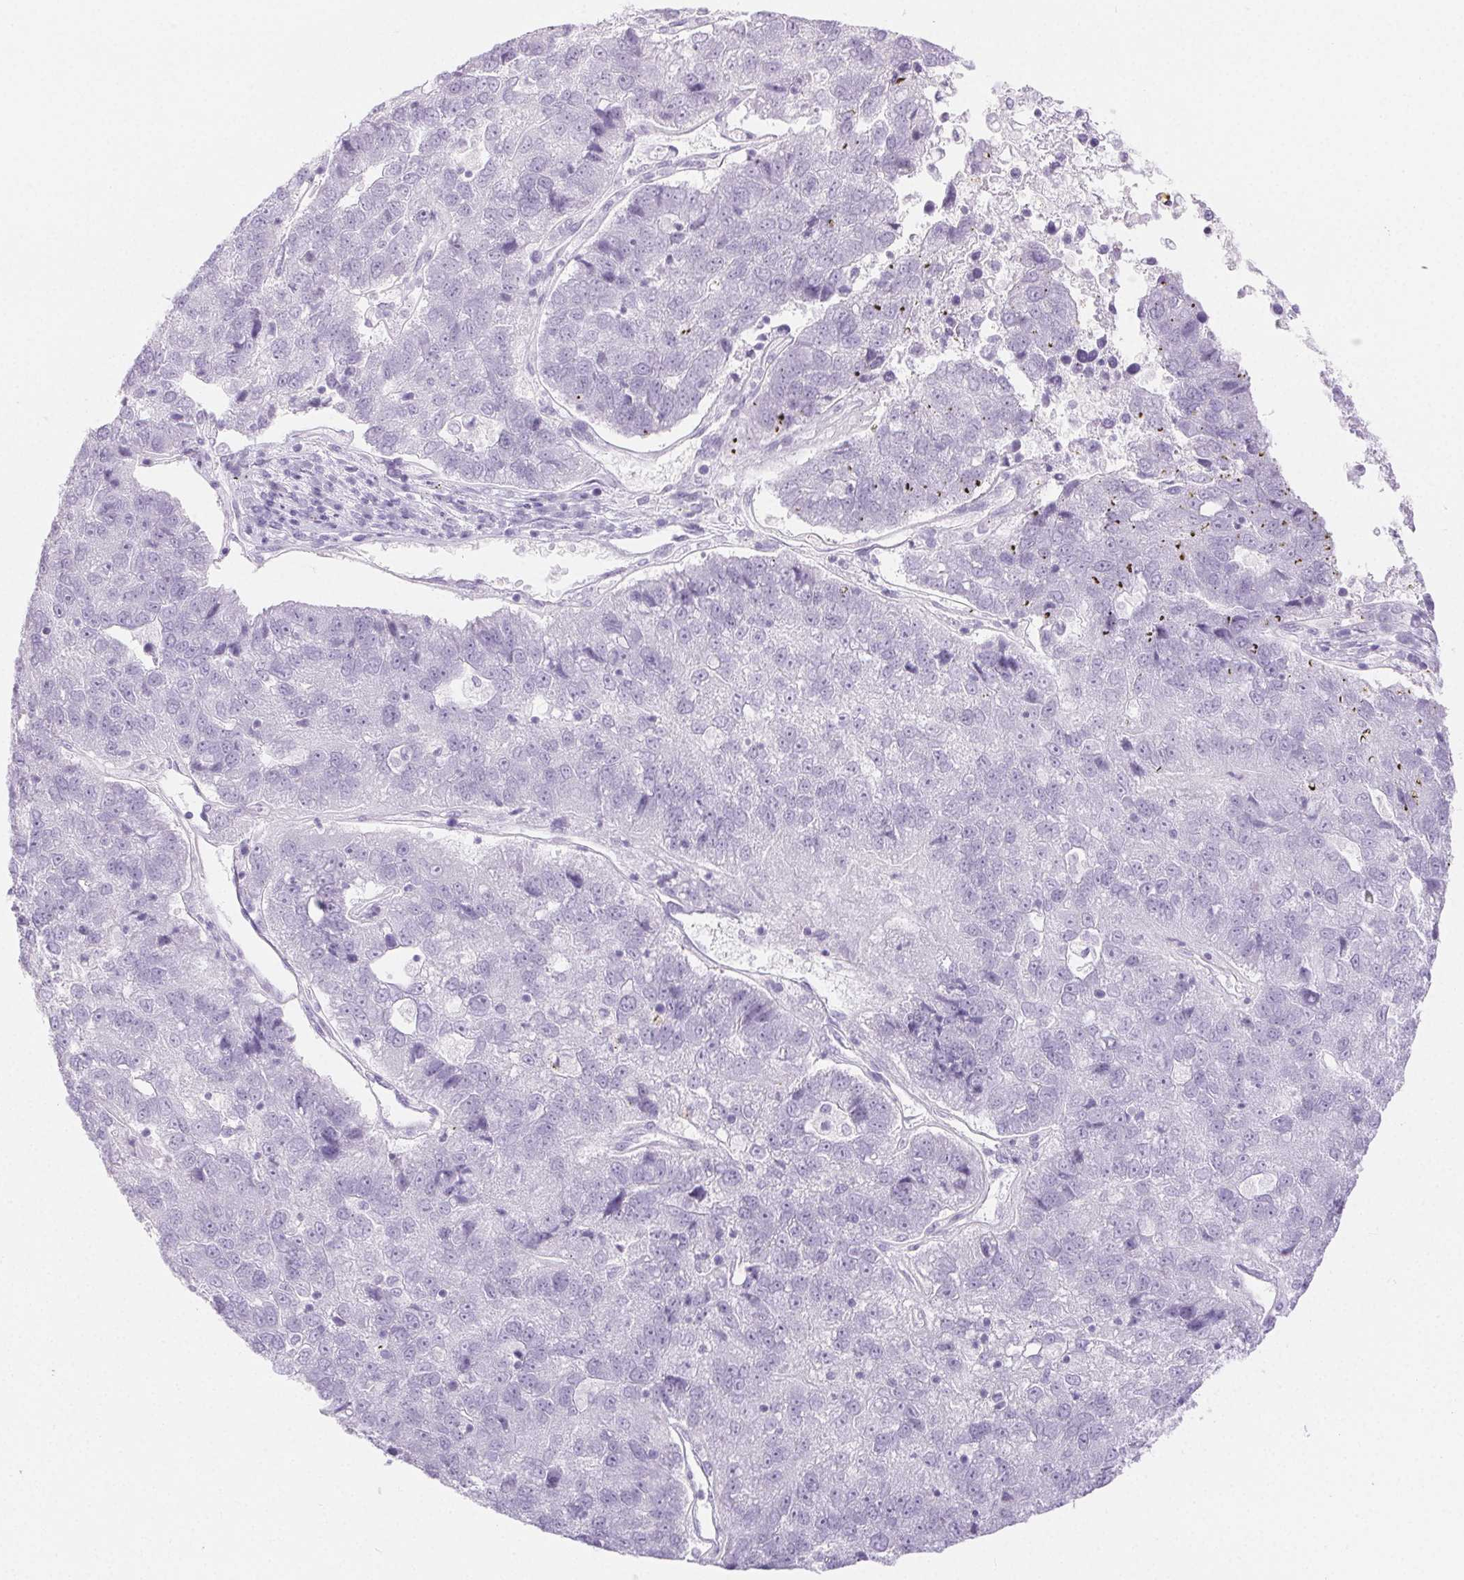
{"staining": {"intensity": "negative", "quantity": "none", "location": "none"}, "tissue": "pancreatic cancer", "cell_type": "Tumor cells", "image_type": "cancer", "snomed": [{"axis": "morphology", "description": "Adenocarcinoma, NOS"}, {"axis": "topography", "description": "Pancreas"}], "caption": "The photomicrograph demonstrates no significant expression in tumor cells of pancreatic cancer (adenocarcinoma).", "gene": "SPRR3", "patient": {"sex": "female", "age": 61}}